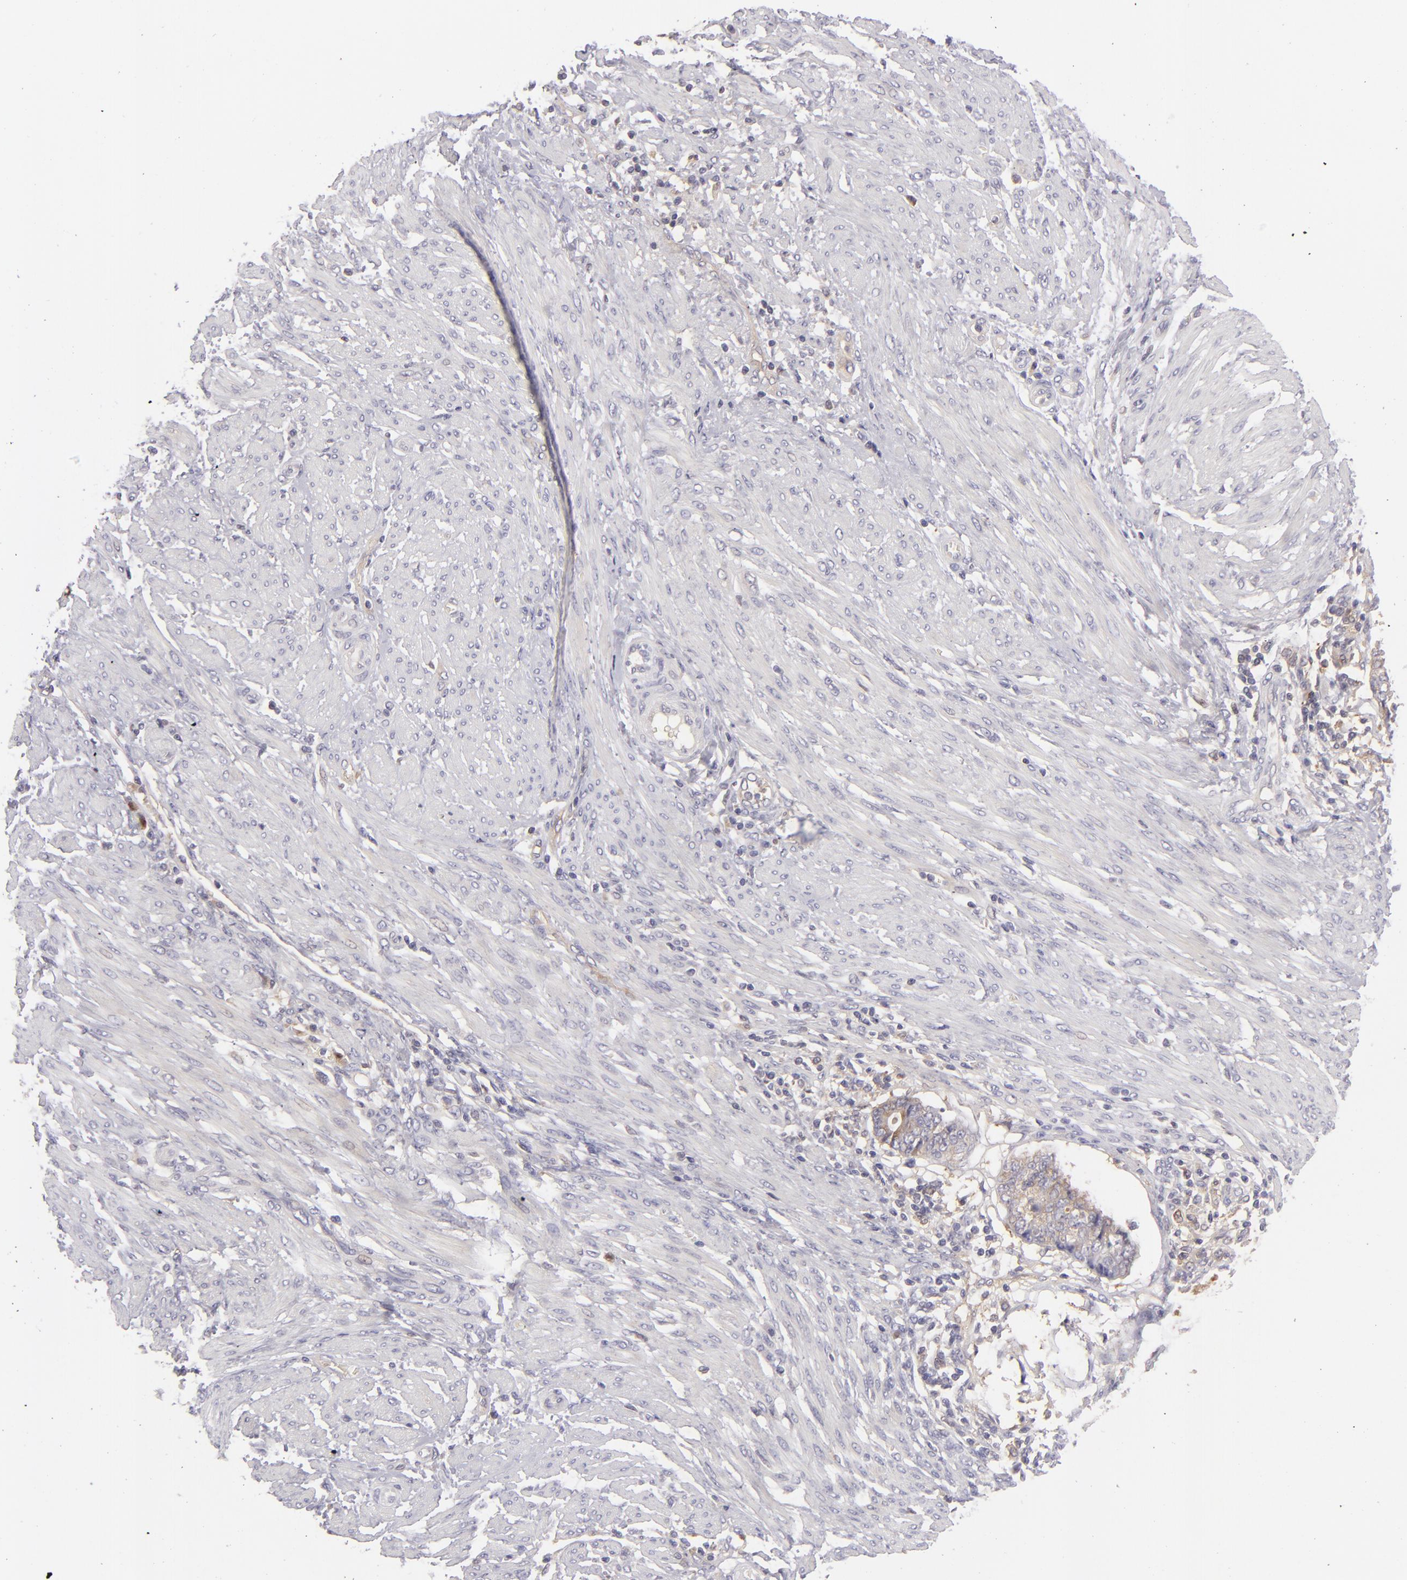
{"staining": {"intensity": "moderate", "quantity": ">75%", "location": "cytoplasmic/membranous"}, "tissue": "endometrial cancer", "cell_type": "Tumor cells", "image_type": "cancer", "snomed": [{"axis": "morphology", "description": "Adenocarcinoma, NOS"}, {"axis": "topography", "description": "Endometrium"}], "caption": "Immunohistochemistry of human endometrial adenocarcinoma displays medium levels of moderate cytoplasmic/membranous positivity in approximately >75% of tumor cells. The staining is performed using DAB brown chromogen to label protein expression. The nuclei are counter-stained blue using hematoxylin.", "gene": "MMP10", "patient": {"sex": "female", "age": 63}}